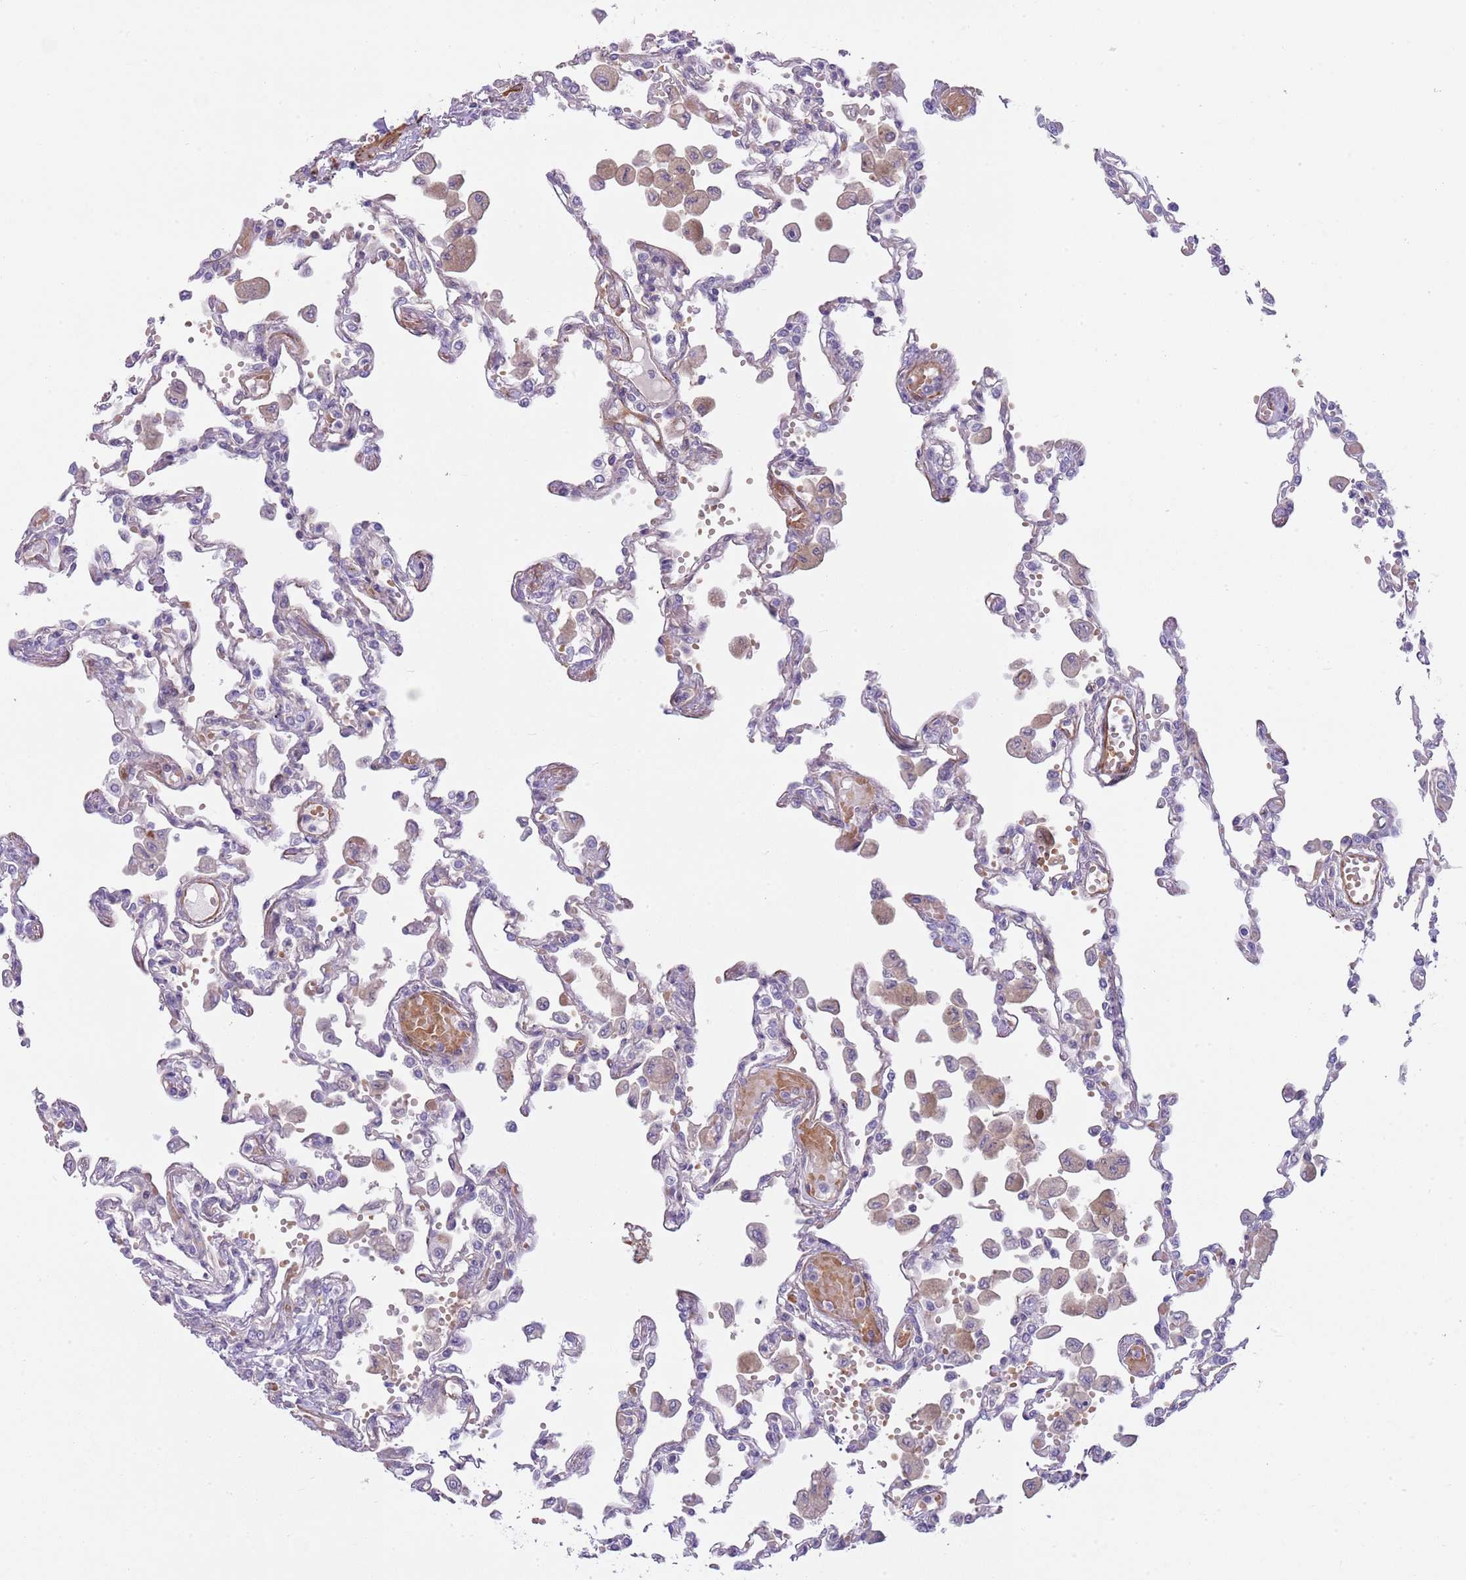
{"staining": {"intensity": "negative", "quantity": "none", "location": "none"}, "tissue": "lung", "cell_type": "Alveolar cells", "image_type": "normal", "snomed": [{"axis": "morphology", "description": "Normal tissue, NOS"}, {"axis": "topography", "description": "Bronchus"}, {"axis": "topography", "description": "Lung"}], "caption": "This is an immunohistochemistry (IHC) image of normal lung. There is no positivity in alveolar cells.", "gene": "TINAGL1", "patient": {"sex": "female", "age": 49}}